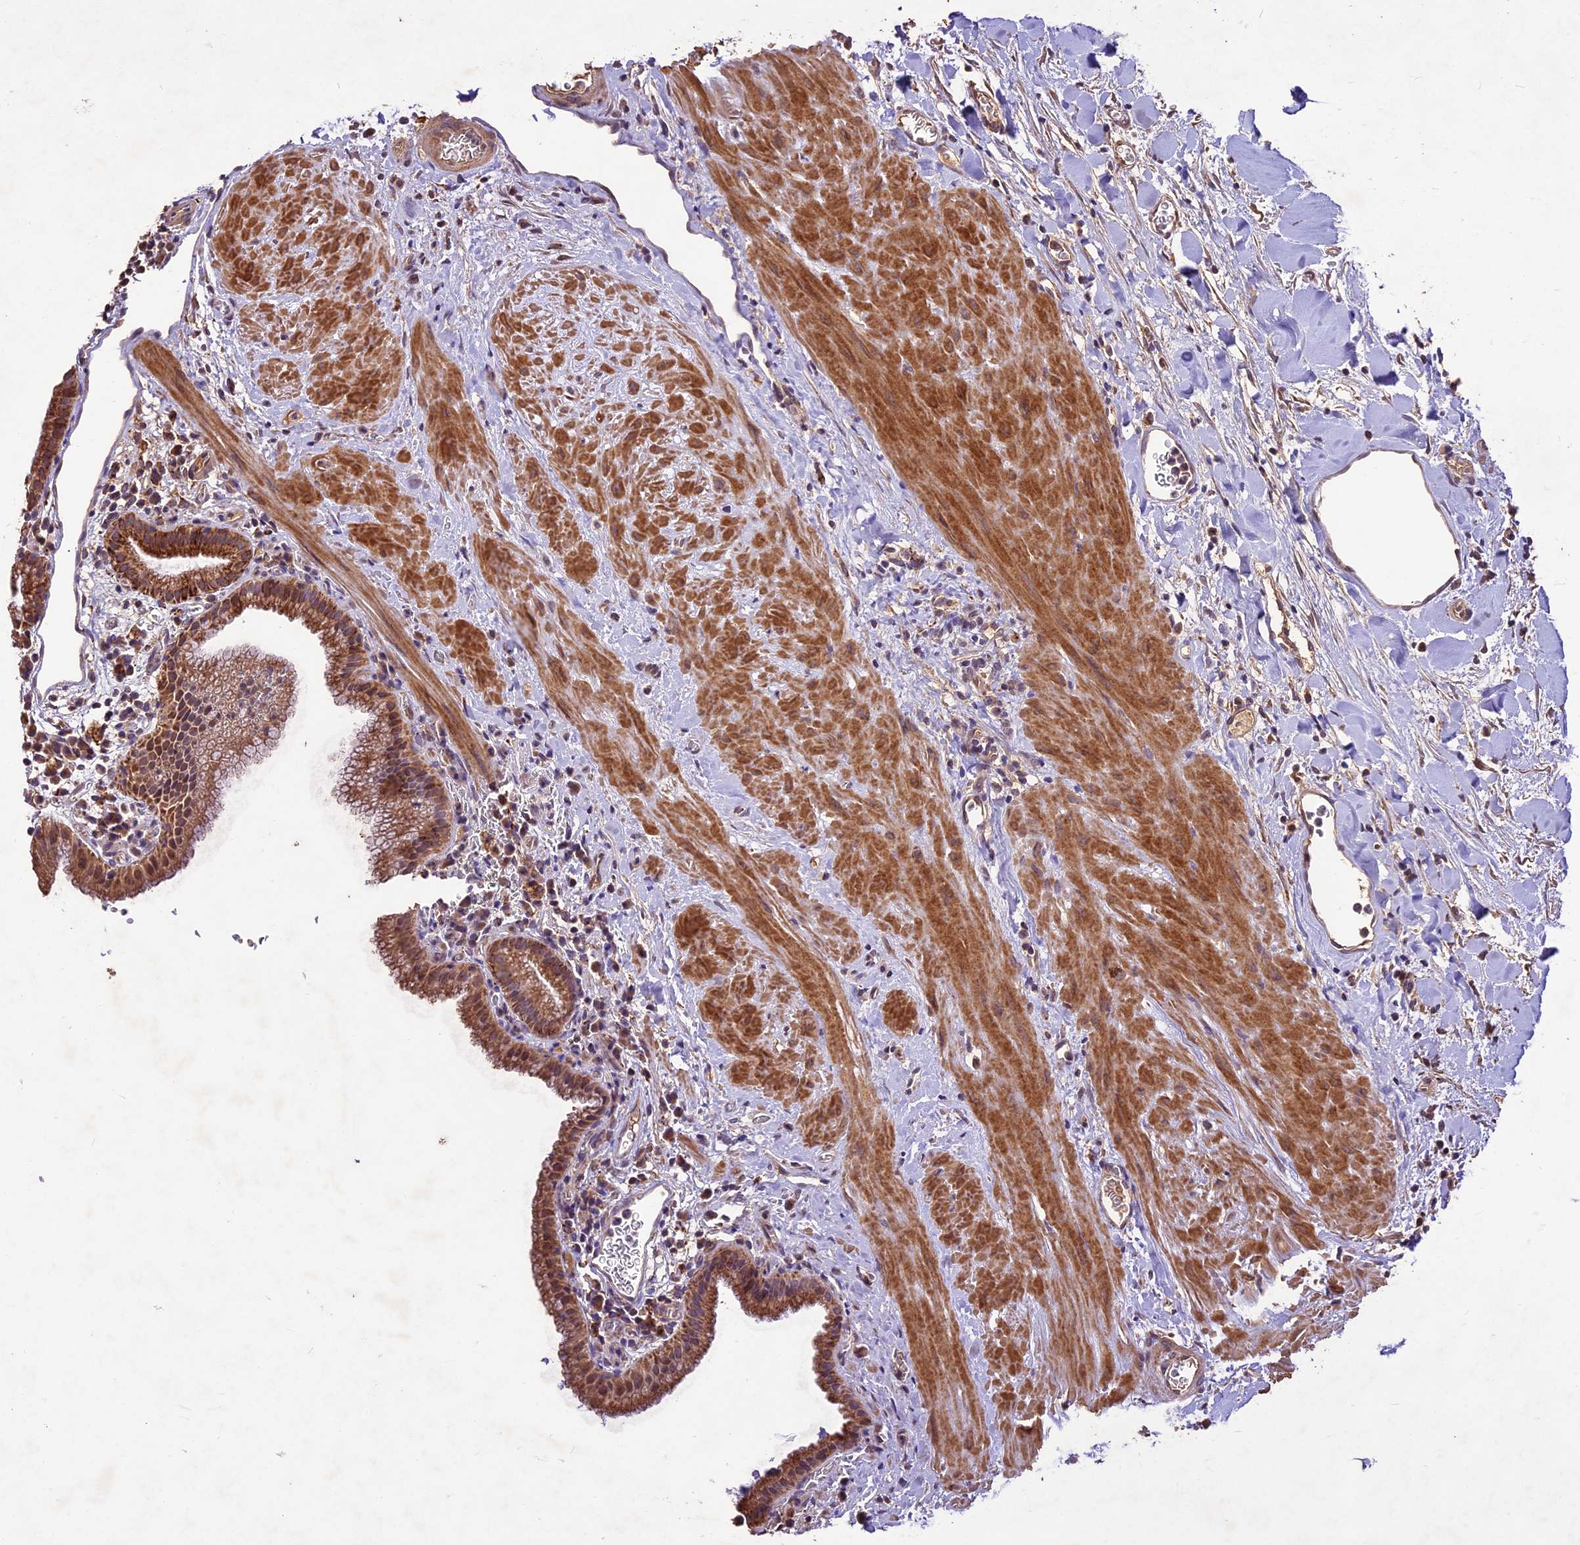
{"staining": {"intensity": "moderate", "quantity": ">75%", "location": "cytoplasmic/membranous"}, "tissue": "gallbladder", "cell_type": "Glandular cells", "image_type": "normal", "snomed": [{"axis": "morphology", "description": "Normal tissue, NOS"}, {"axis": "topography", "description": "Gallbladder"}], "caption": "Immunohistochemistry of unremarkable gallbladder exhibits medium levels of moderate cytoplasmic/membranous positivity in about >75% of glandular cells.", "gene": "CRLF1", "patient": {"sex": "male", "age": 78}}